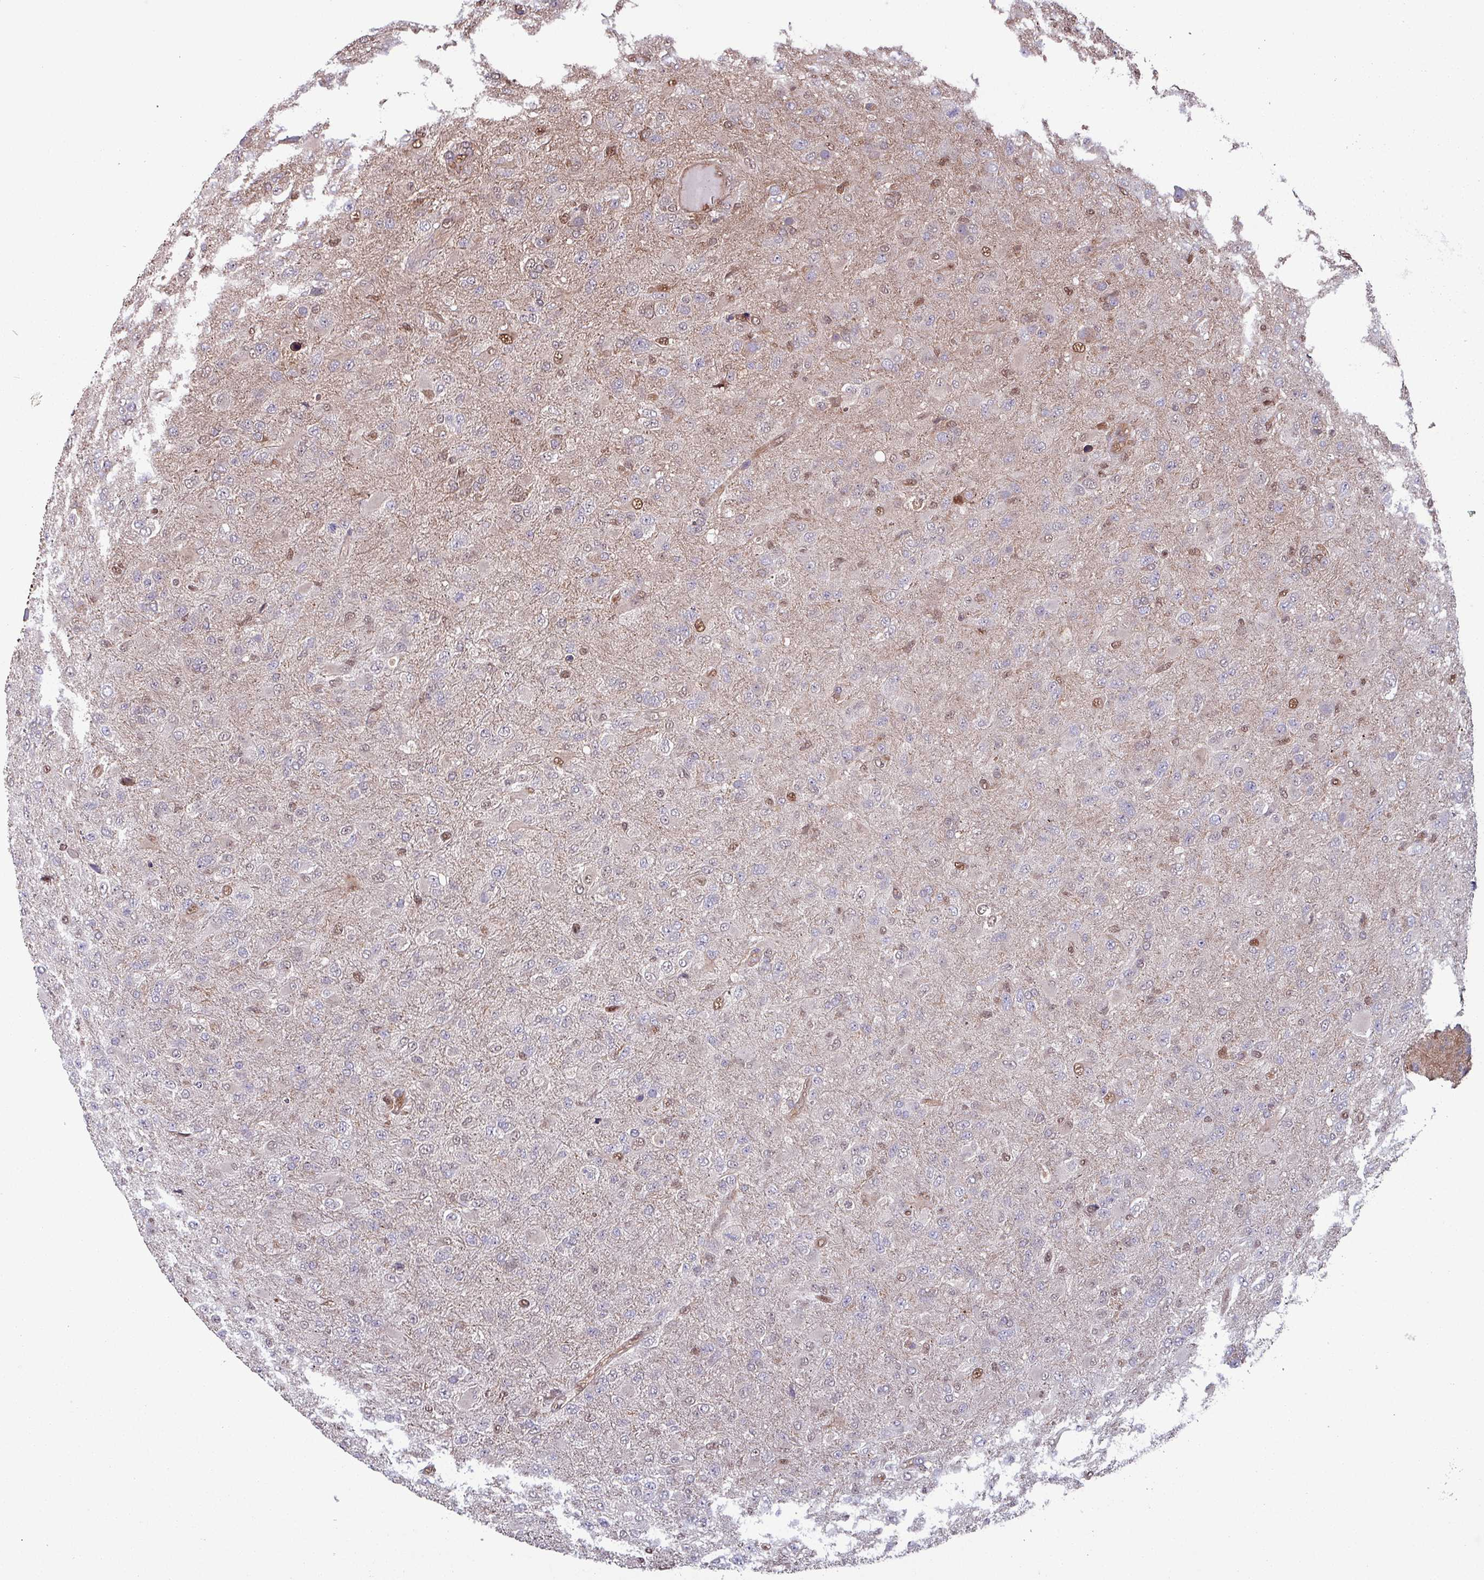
{"staining": {"intensity": "moderate", "quantity": "<25%", "location": "nuclear"}, "tissue": "glioma", "cell_type": "Tumor cells", "image_type": "cancer", "snomed": [{"axis": "morphology", "description": "Glioma, malignant, Low grade"}, {"axis": "topography", "description": "Brain"}], "caption": "A low amount of moderate nuclear positivity is identified in about <25% of tumor cells in glioma tissue. (brown staining indicates protein expression, while blue staining denotes nuclei).", "gene": "PSMB8", "patient": {"sex": "male", "age": 65}}